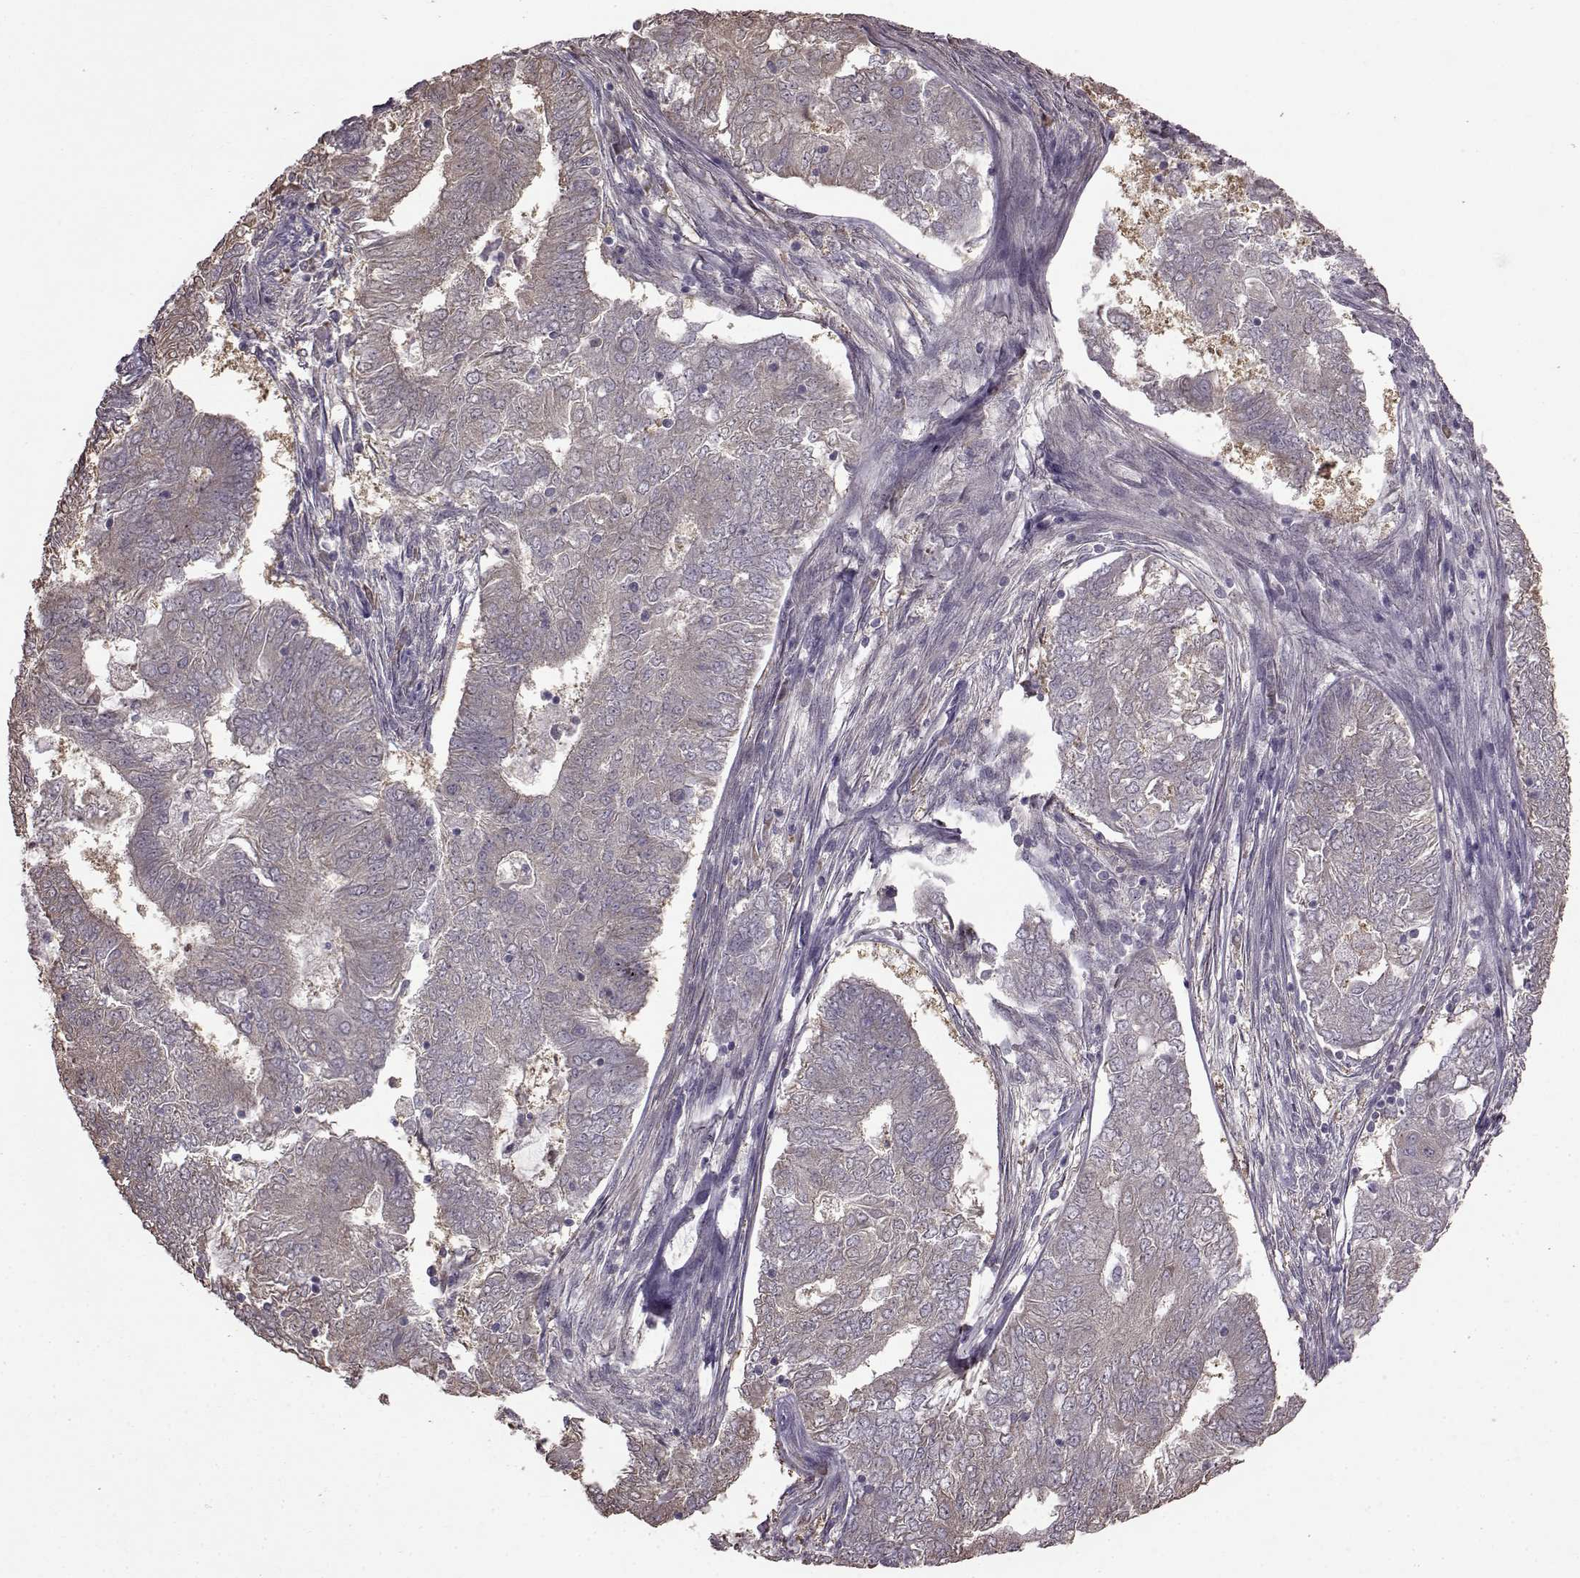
{"staining": {"intensity": "weak", "quantity": "<25%", "location": "cytoplasmic/membranous"}, "tissue": "endometrial cancer", "cell_type": "Tumor cells", "image_type": "cancer", "snomed": [{"axis": "morphology", "description": "Adenocarcinoma, NOS"}, {"axis": "topography", "description": "Endometrium"}], "caption": "A photomicrograph of endometrial adenocarcinoma stained for a protein exhibits no brown staining in tumor cells. The staining was performed using DAB to visualize the protein expression in brown, while the nuclei were stained in blue with hematoxylin (Magnification: 20x).", "gene": "NME1-NME2", "patient": {"sex": "female", "age": 62}}